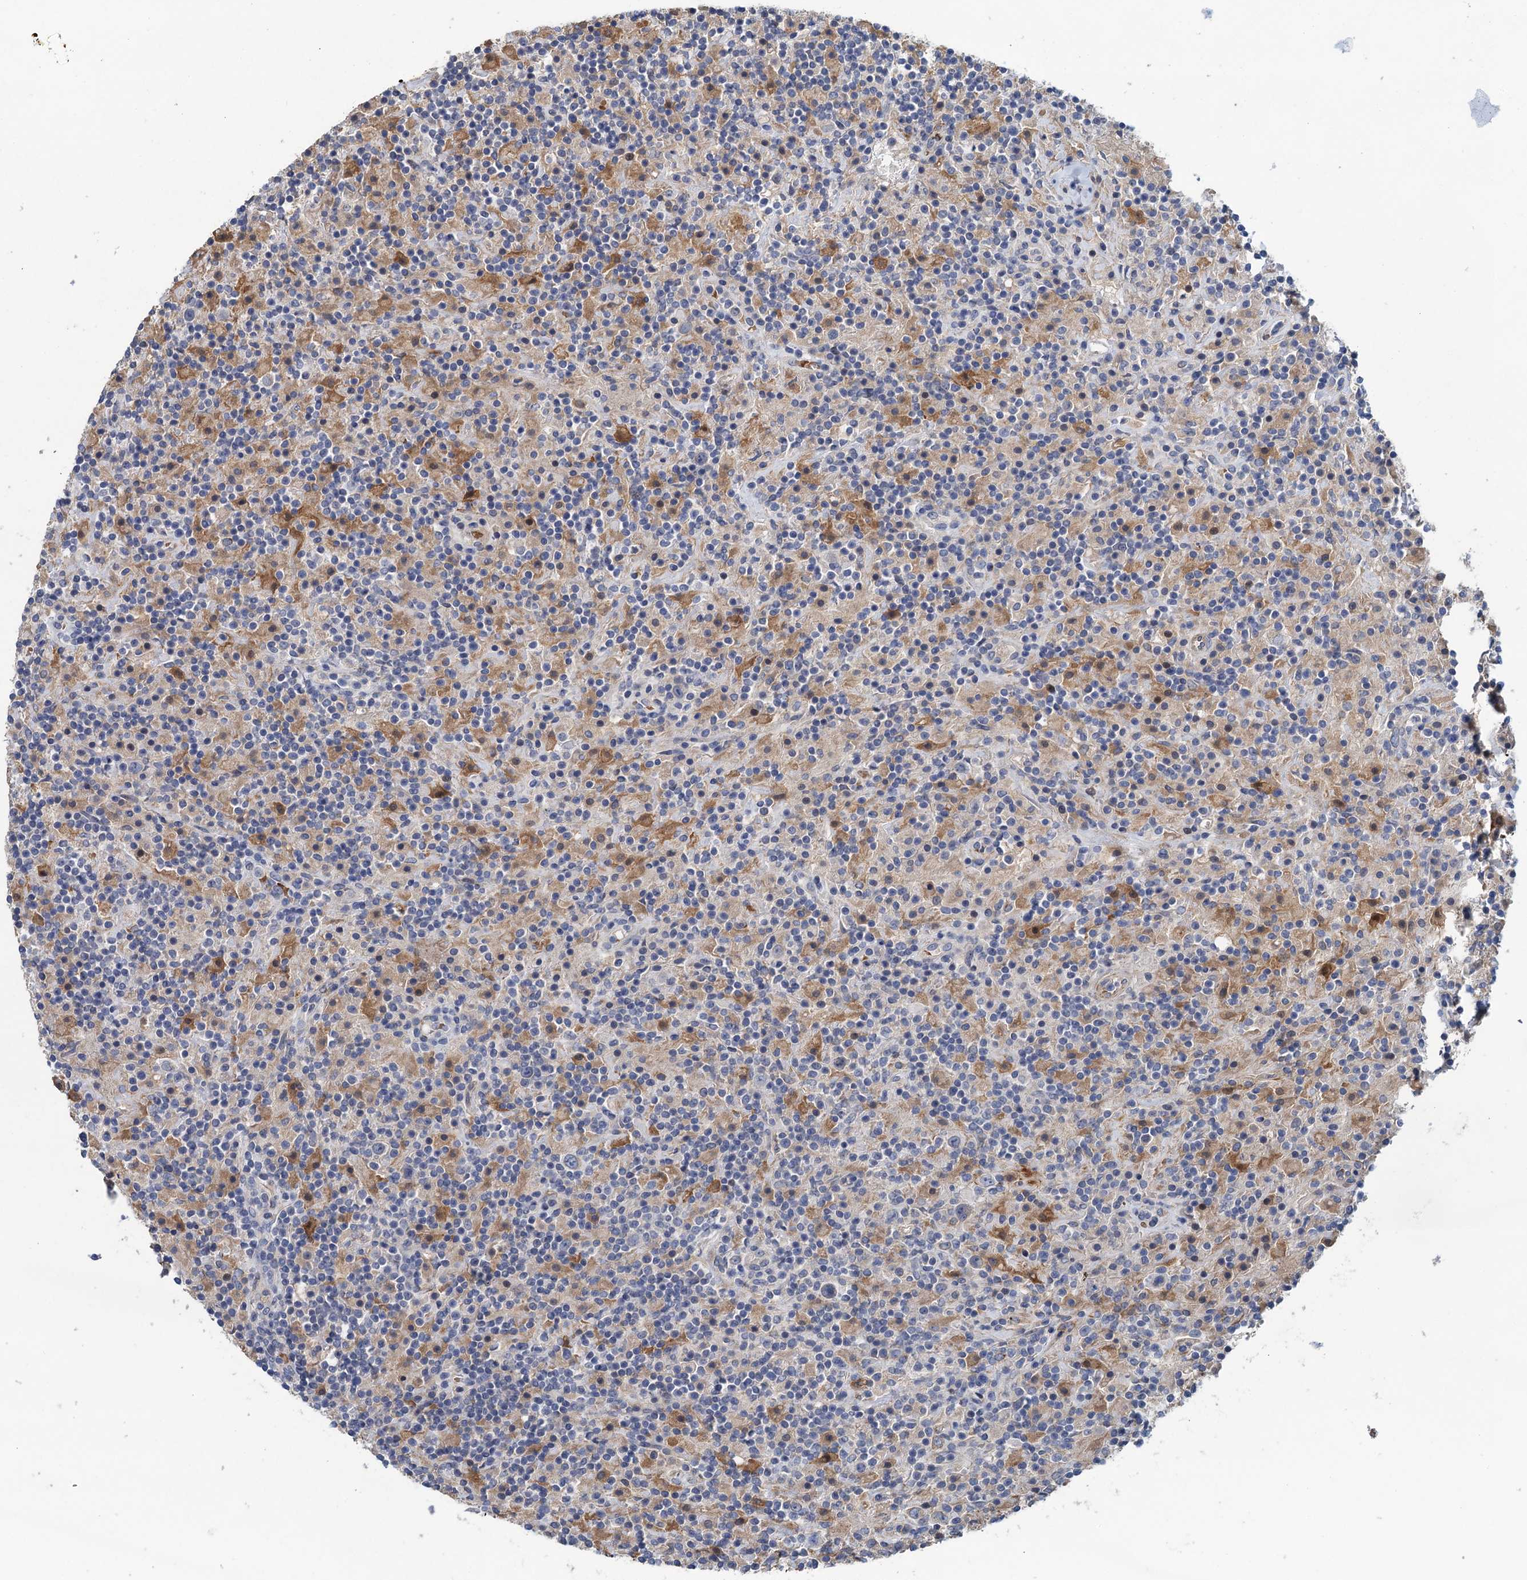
{"staining": {"intensity": "negative", "quantity": "none", "location": "none"}, "tissue": "lymphoma", "cell_type": "Tumor cells", "image_type": "cancer", "snomed": [{"axis": "morphology", "description": "Hodgkin's disease, NOS"}, {"axis": "topography", "description": "Lymph node"}], "caption": "The image reveals no staining of tumor cells in Hodgkin's disease.", "gene": "RSAD2", "patient": {"sex": "male", "age": 70}}